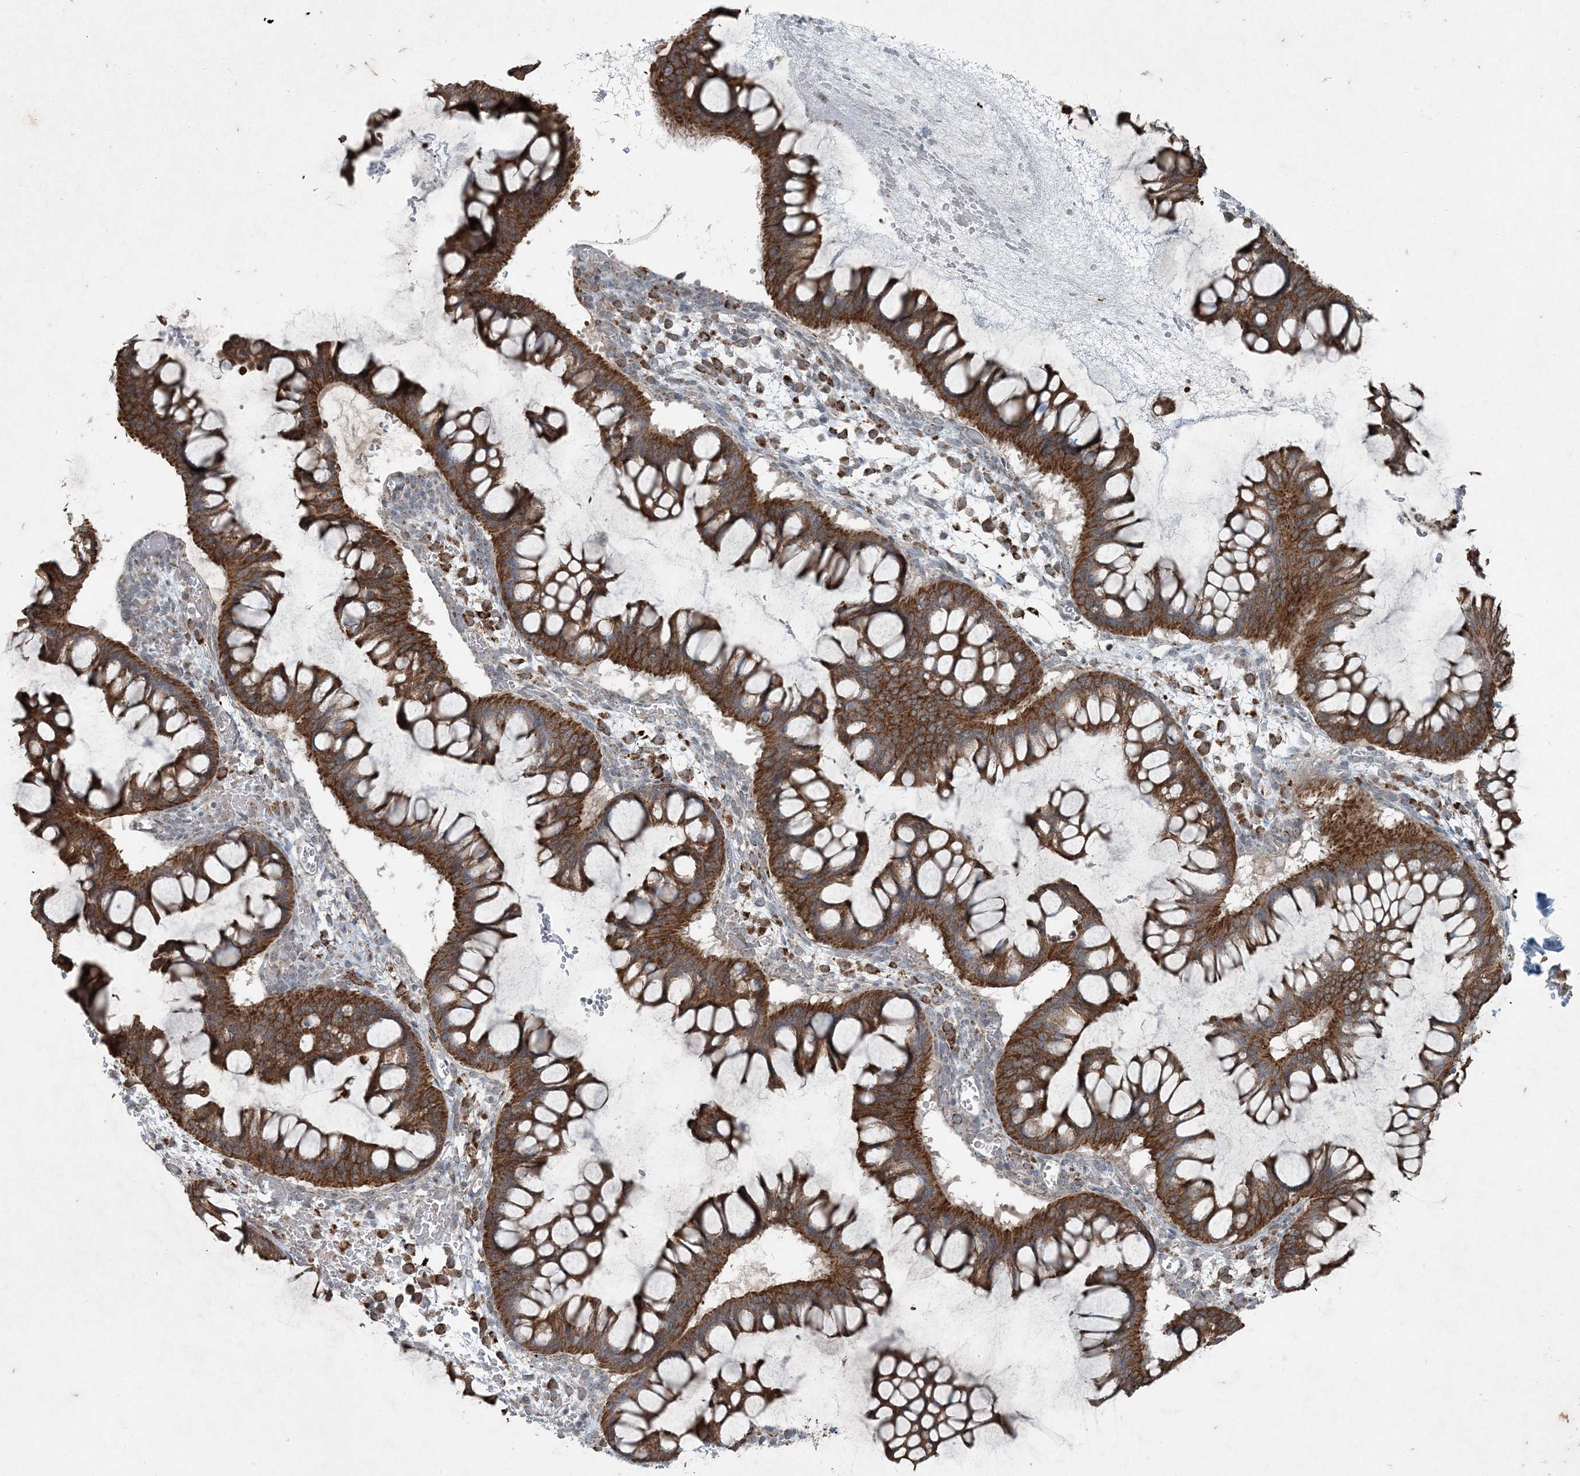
{"staining": {"intensity": "strong", "quantity": ">75%", "location": "cytoplasmic/membranous"}, "tissue": "ovarian cancer", "cell_type": "Tumor cells", "image_type": "cancer", "snomed": [{"axis": "morphology", "description": "Cystadenocarcinoma, mucinous, NOS"}, {"axis": "topography", "description": "Ovary"}], "caption": "Immunohistochemical staining of human mucinous cystadenocarcinoma (ovarian) exhibits high levels of strong cytoplasmic/membranous protein staining in about >75% of tumor cells. (IHC, brightfield microscopy, high magnification).", "gene": "PC", "patient": {"sex": "female", "age": 73}}